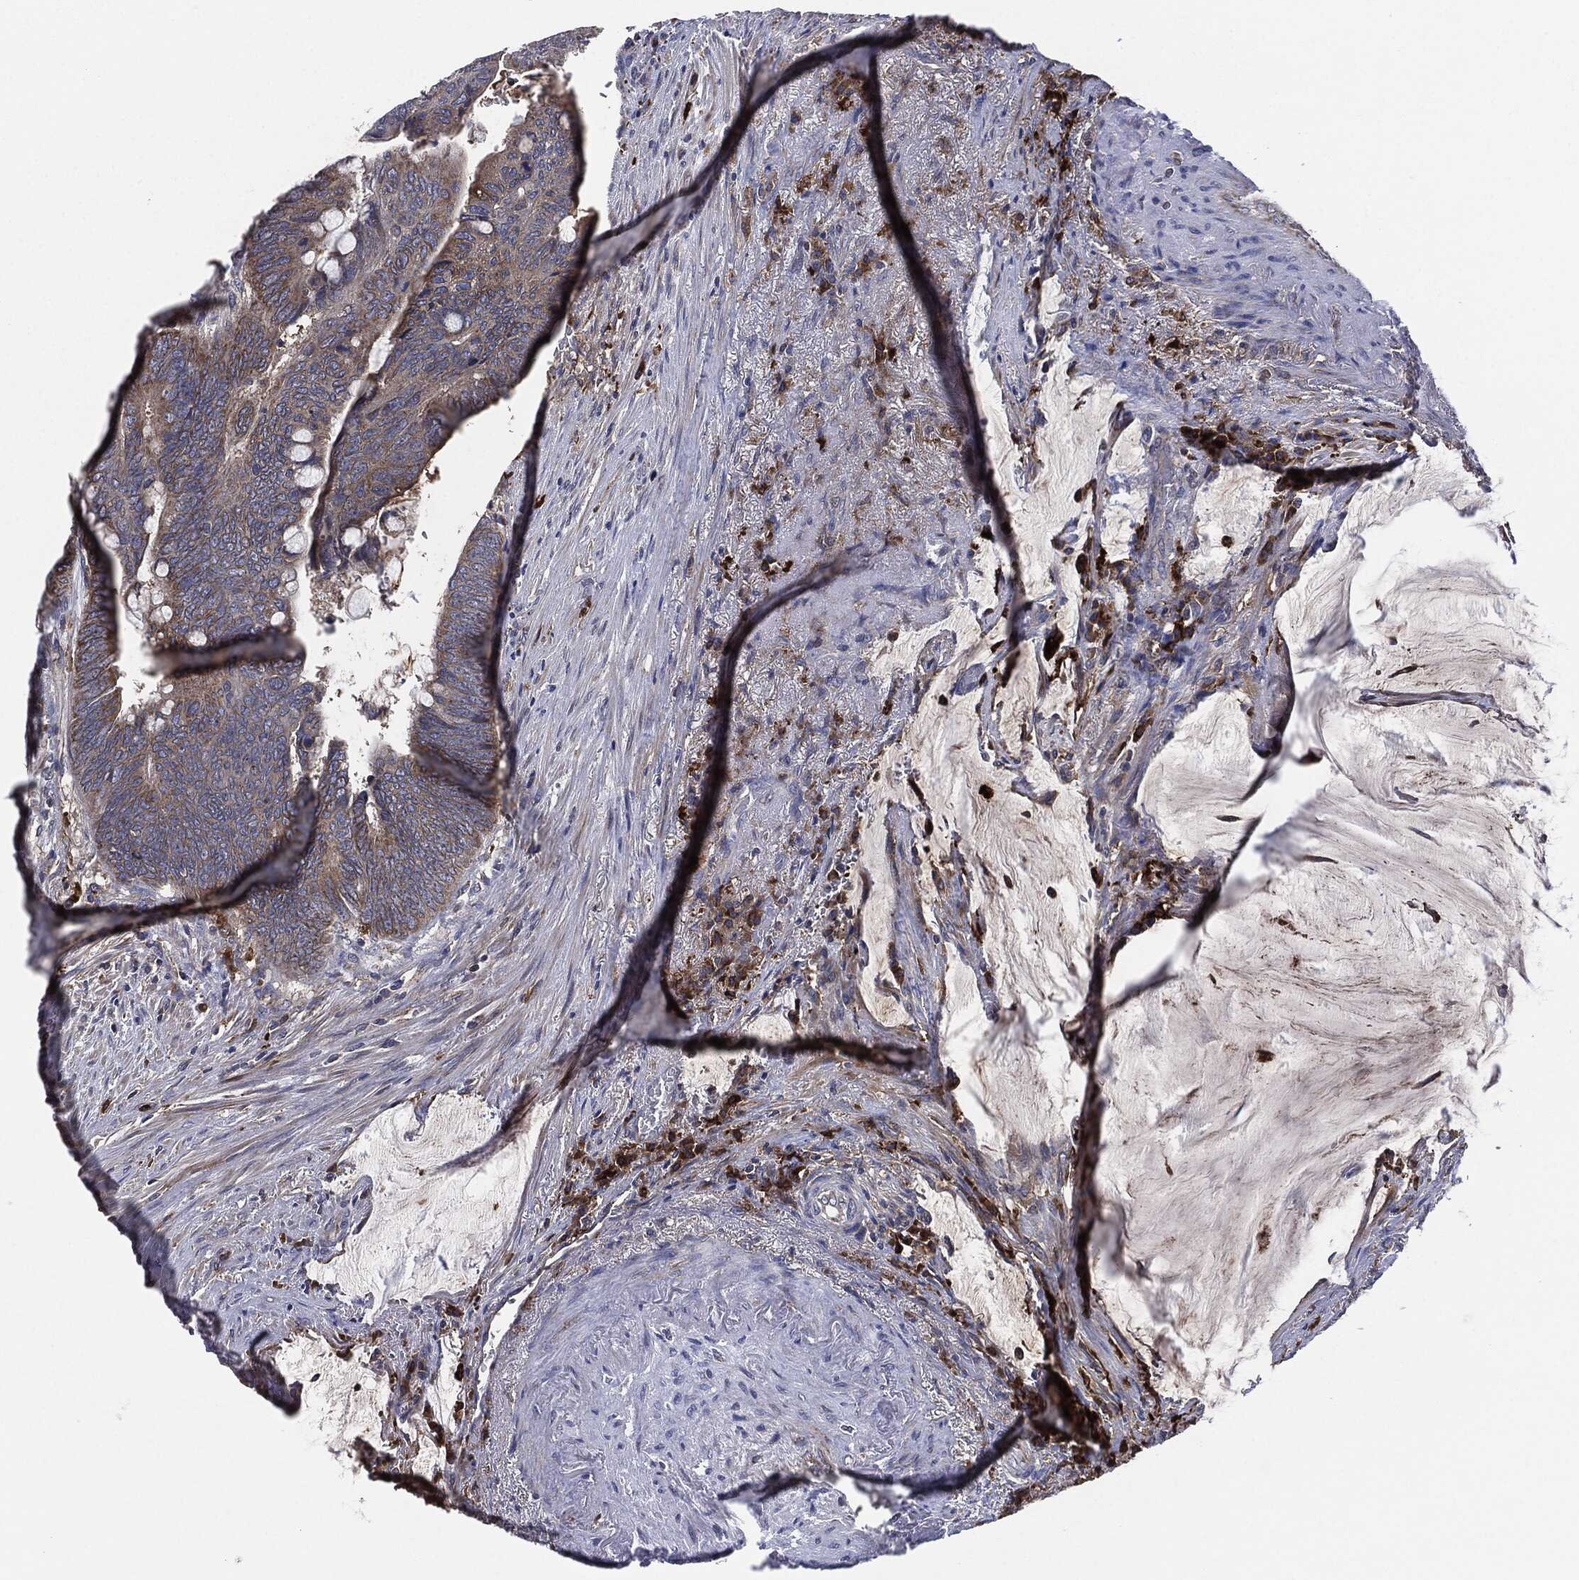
{"staining": {"intensity": "moderate", "quantity": ">75%", "location": "cytoplasmic/membranous"}, "tissue": "colorectal cancer", "cell_type": "Tumor cells", "image_type": "cancer", "snomed": [{"axis": "morphology", "description": "Normal tissue, NOS"}, {"axis": "morphology", "description": "Adenocarcinoma, NOS"}, {"axis": "topography", "description": "Rectum"}], "caption": "Immunohistochemical staining of human colorectal cancer (adenocarcinoma) shows medium levels of moderate cytoplasmic/membranous protein positivity in about >75% of tumor cells. (brown staining indicates protein expression, while blue staining denotes nuclei).", "gene": "TMEM11", "patient": {"sex": "male", "age": 92}}